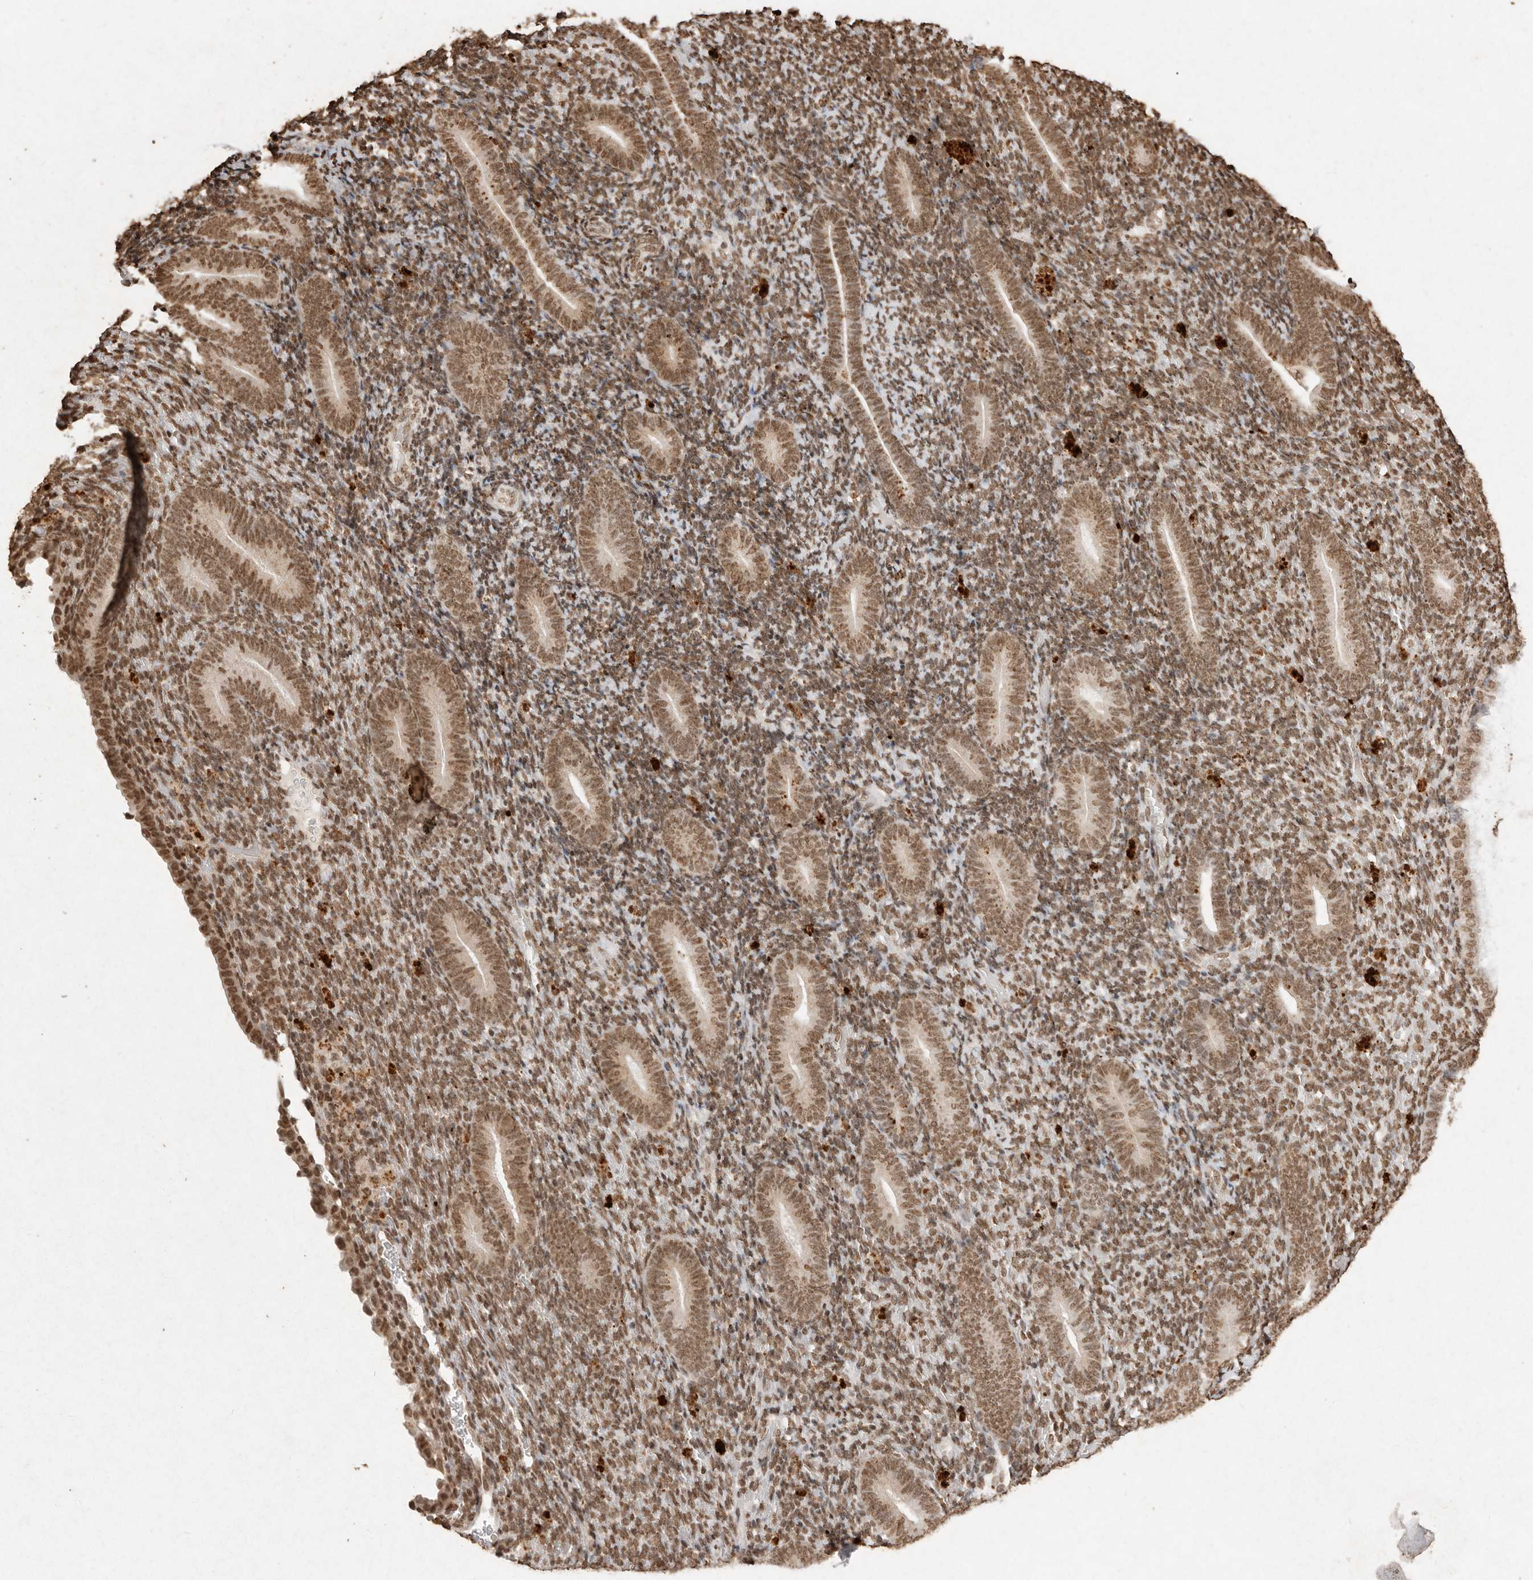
{"staining": {"intensity": "moderate", "quantity": ">75%", "location": "nuclear"}, "tissue": "endometrium", "cell_type": "Cells in endometrial stroma", "image_type": "normal", "snomed": [{"axis": "morphology", "description": "Normal tissue, NOS"}, {"axis": "topography", "description": "Endometrium"}], "caption": "Immunohistochemical staining of normal endometrium displays moderate nuclear protein expression in about >75% of cells in endometrial stroma.", "gene": "NKX3", "patient": {"sex": "female", "age": 51}}